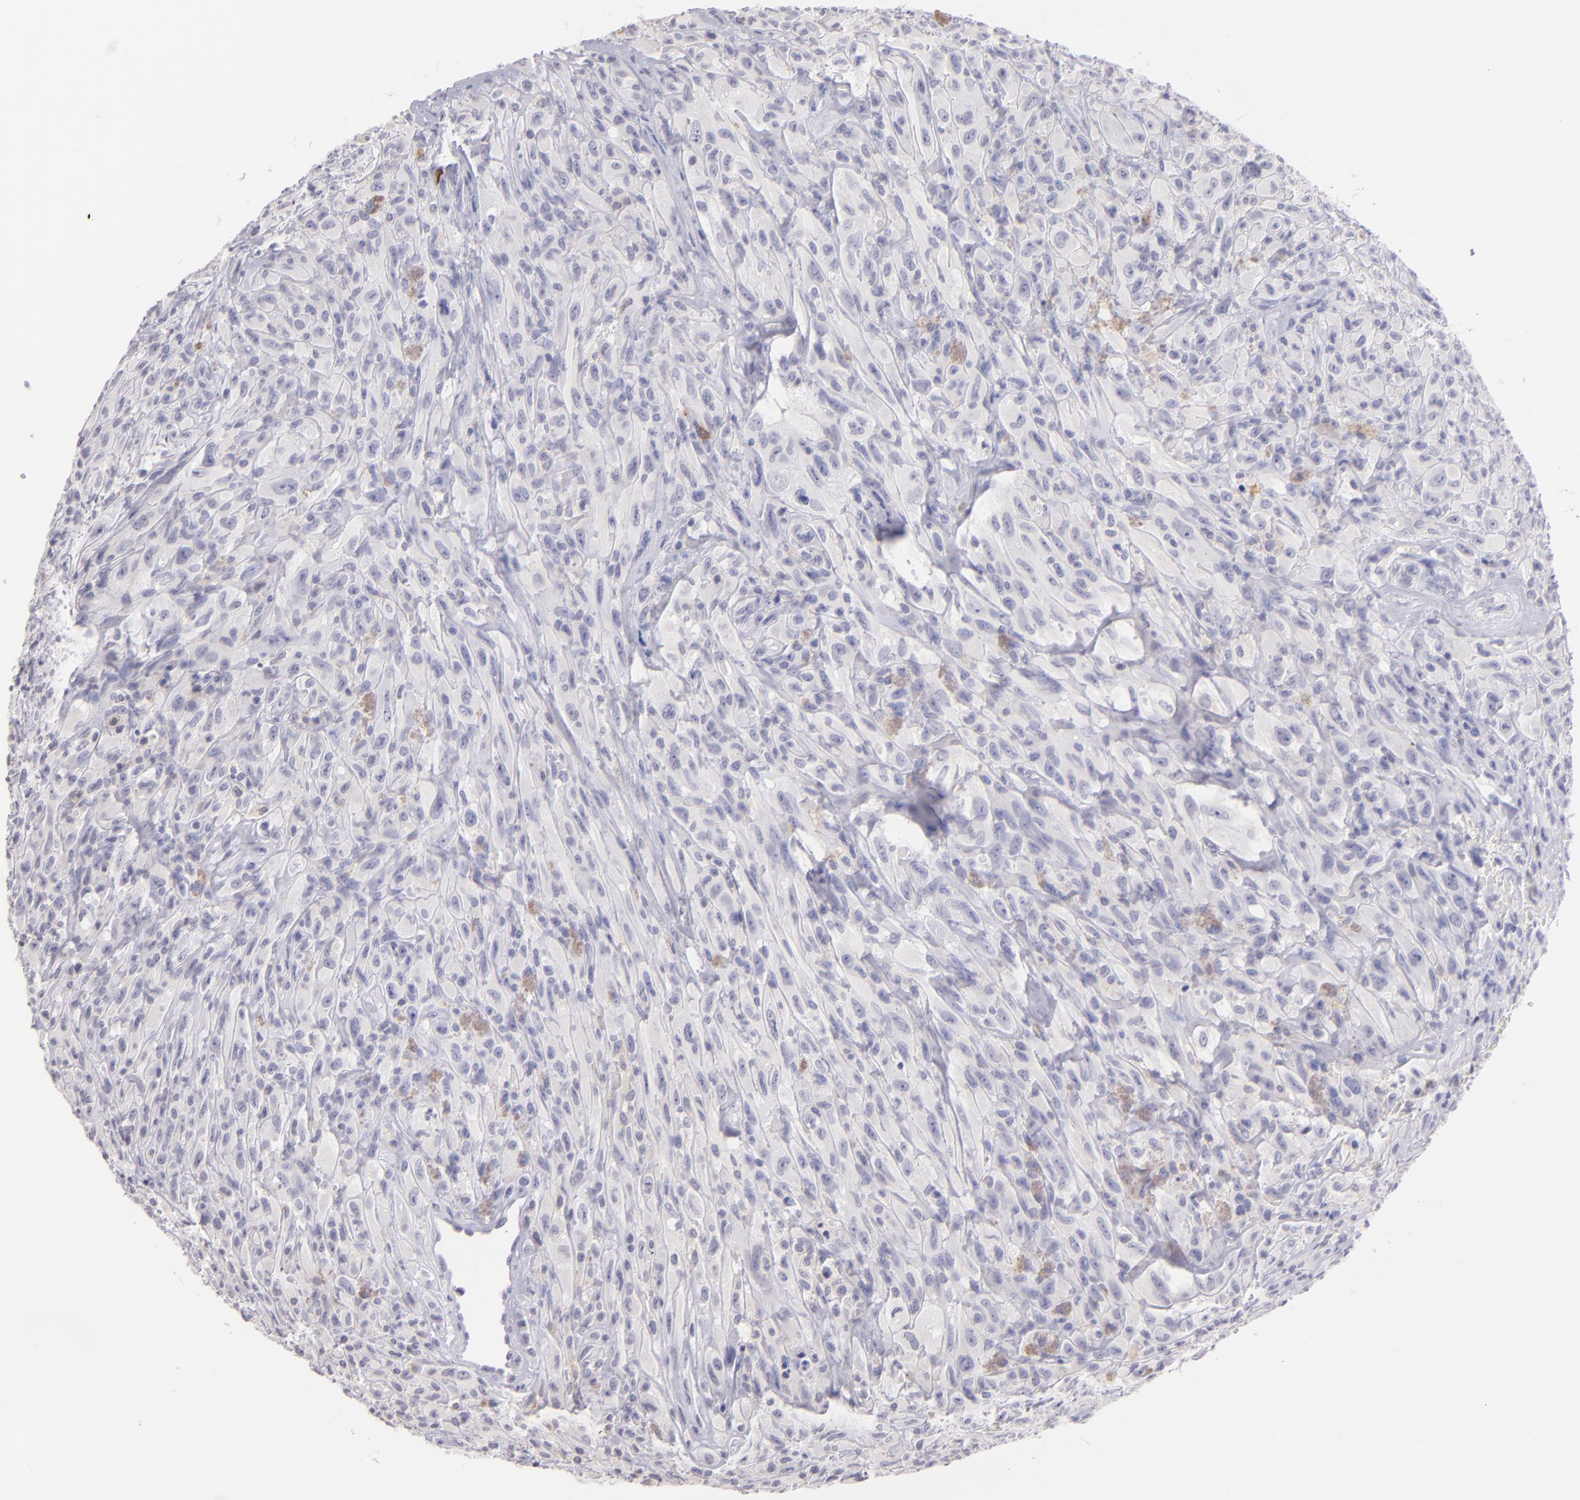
{"staining": {"intensity": "negative", "quantity": "none", "location": "none"}, "tissue": "glioma", "cell_type": "Tumor cells", "image_type": "cancer", "snomed": [{"axis": "morphology", "description": "Glioma, malignant, High grade"}, {"axis": "topography", "description": "Brain"}], "caption": "Protein analysis of glioma reveals no significant staining in tumor cells.", "gene": "IL2RA", "patient": {"sex": "male", "age": 48}}